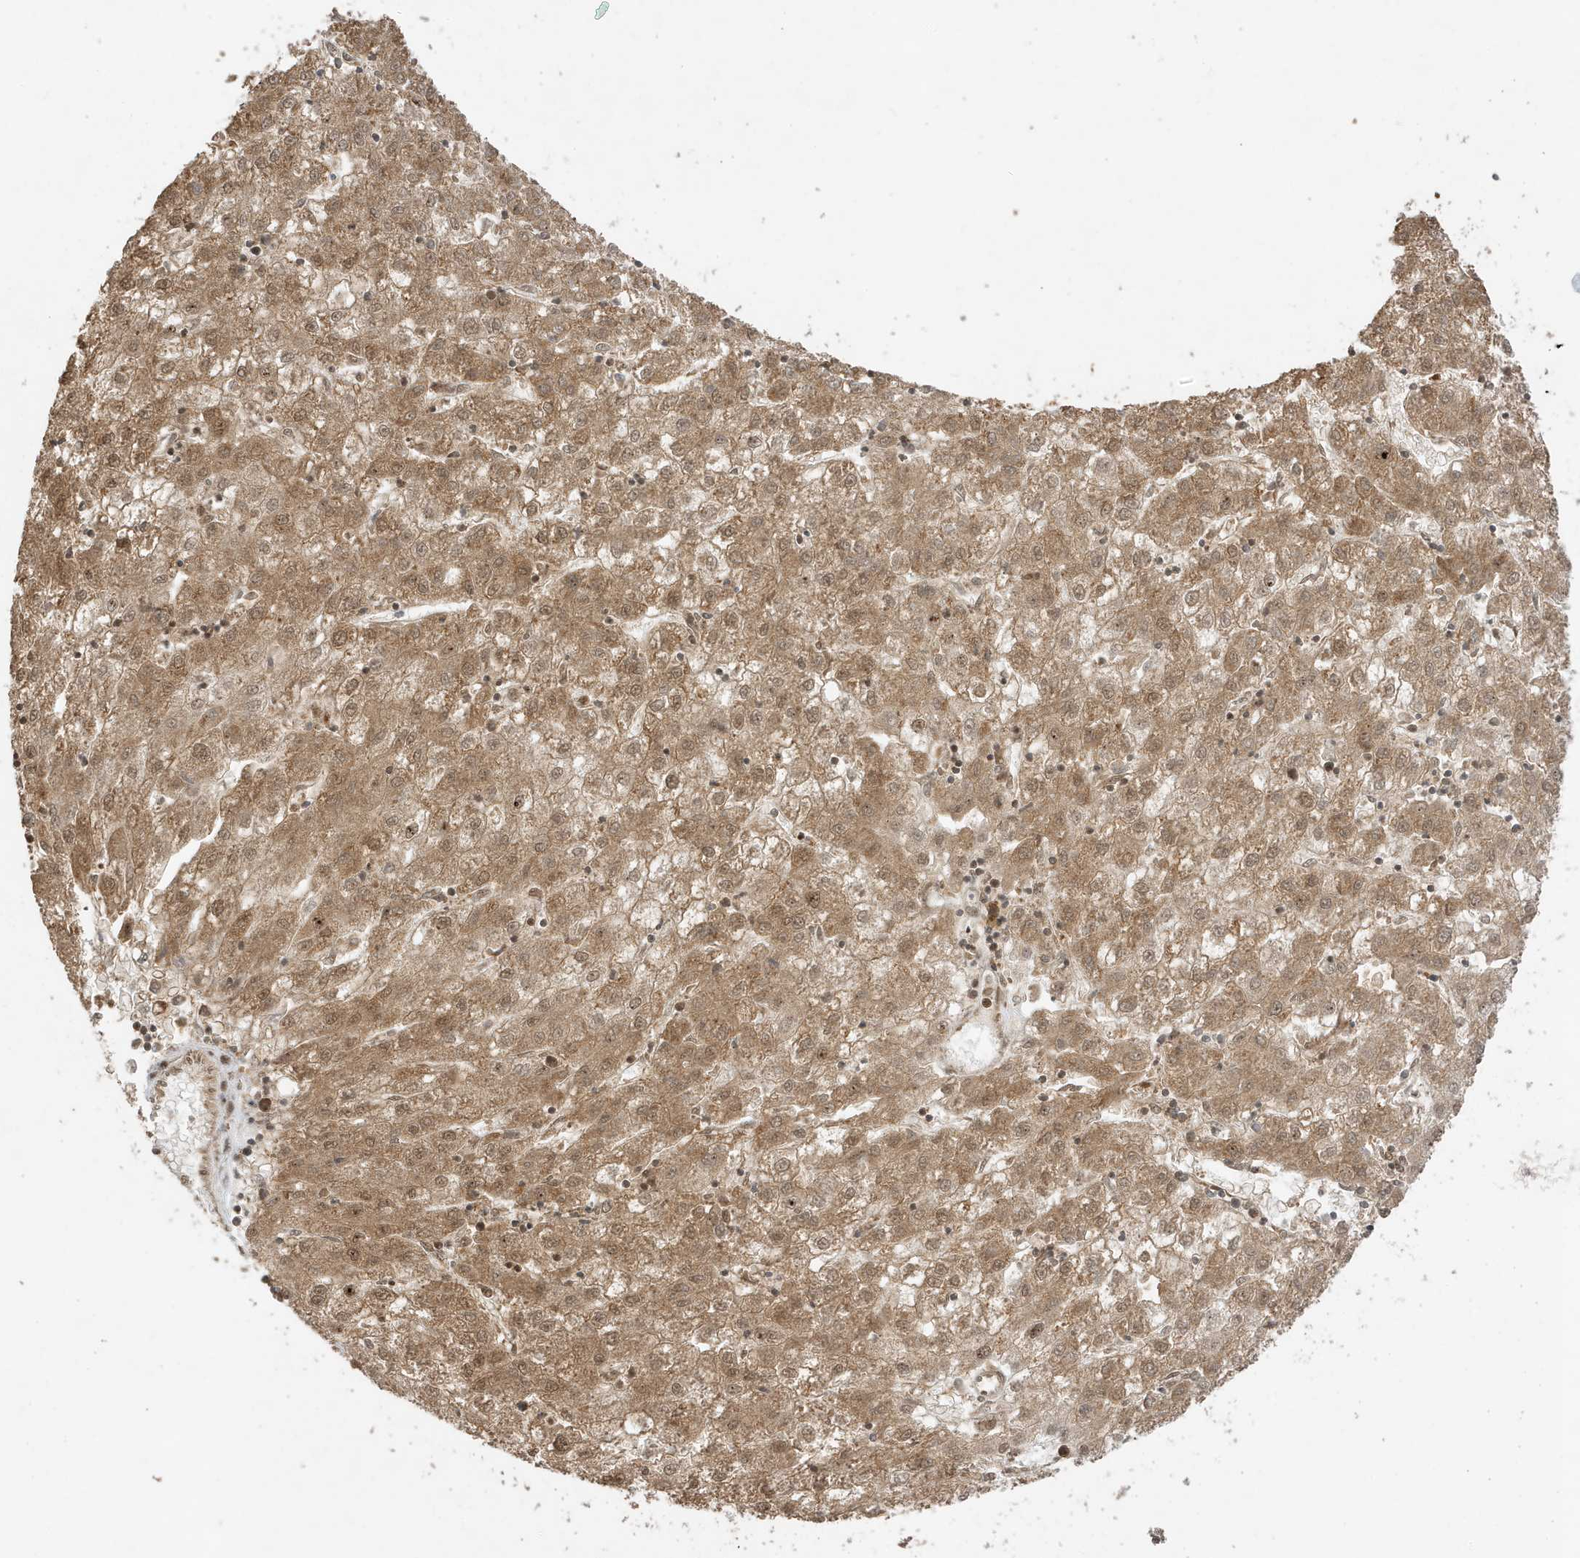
{"staining": {"intensity": "moderate", "quantity": ">75%", "location": "cytoplasmic/membranous,nuclear"}, "tissue": "liver cancer", "cell_type": "Tumor cells", "image_type": "cancer", "snomed": [{"axis": "morphology", "description": "Carcinoma, Hepatocellular, NOS"}, {"axis": "topography", "description": "Liver"}], "caption": "Immunohistochemistry (IHC) staining of liver hepatocellular carcinoma, which shows medium levels of moderate cytoplasmic/membranous and nuclear staining in about >75% of tumor cells indicating moderate cytoplasmic/membranous and nuclear protein staining. The staining was performed using DAB (3,3'-diaminobenzidine) (brown) for protein detection and nuclei were counterstained in hematoxylin (blue).", "gene": "ZBTB41", "patient": {"sex": "male", "age": 72}}